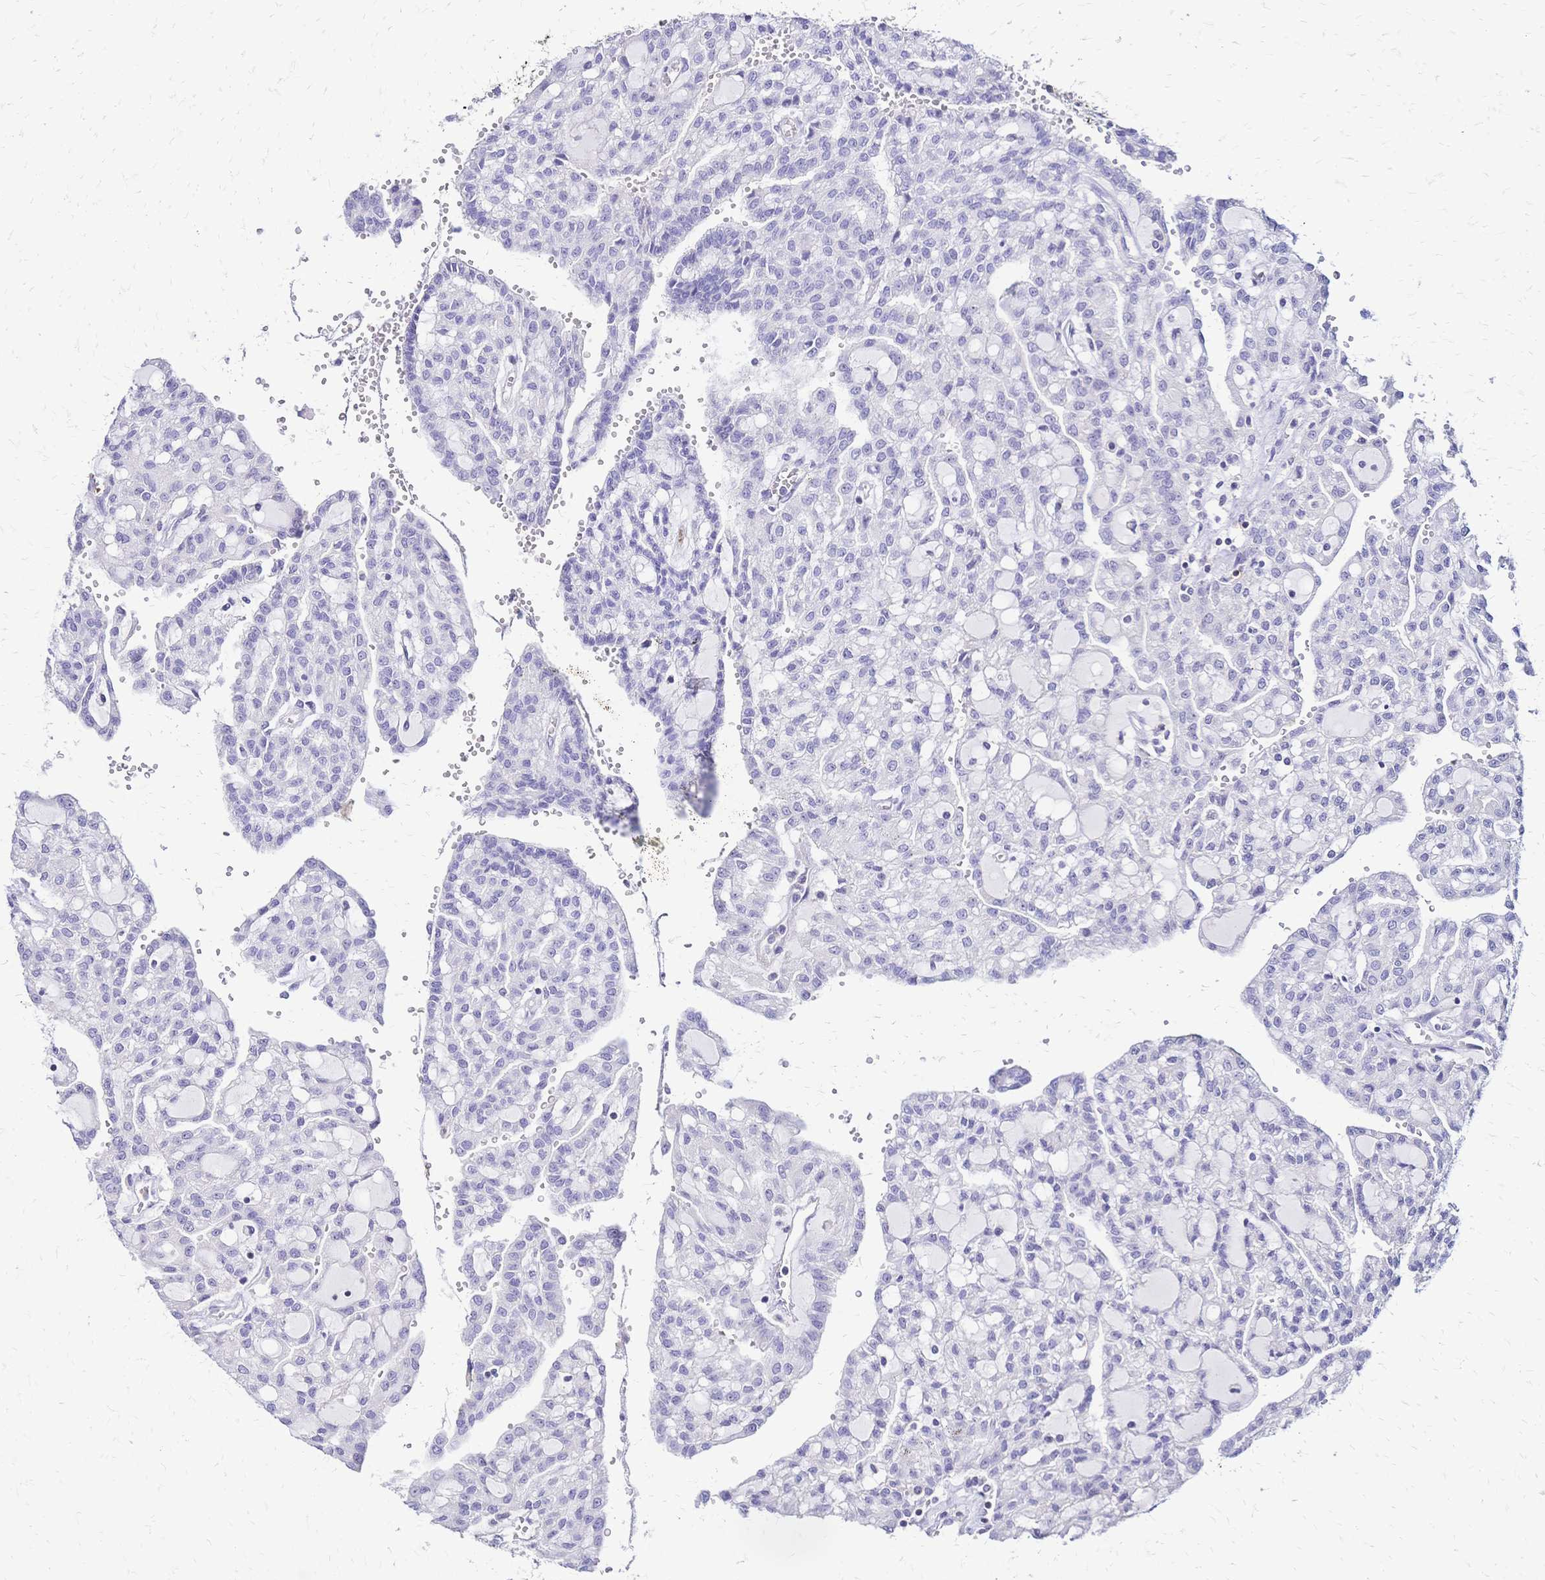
{"staining": {"intensity": "negative", "quantity": "none", "location": "none"}, "tissue": "renal cancer", "cell_type": "Tumor cells", "image_type": "cancer", "snomed": [{"axis": "morphology", "description": "Adenocarcinoma, NOS"}, {"axis": "topography", "description": "Kidney"}], "caption": "Immunohistochemistry (IHC) image of neoplastic tissue: renal cancer stained with DAB displays no significant protein positivity in tumor cells.", "gene": "IL2RA", "patient": {"sex": "male", "age": 63}}